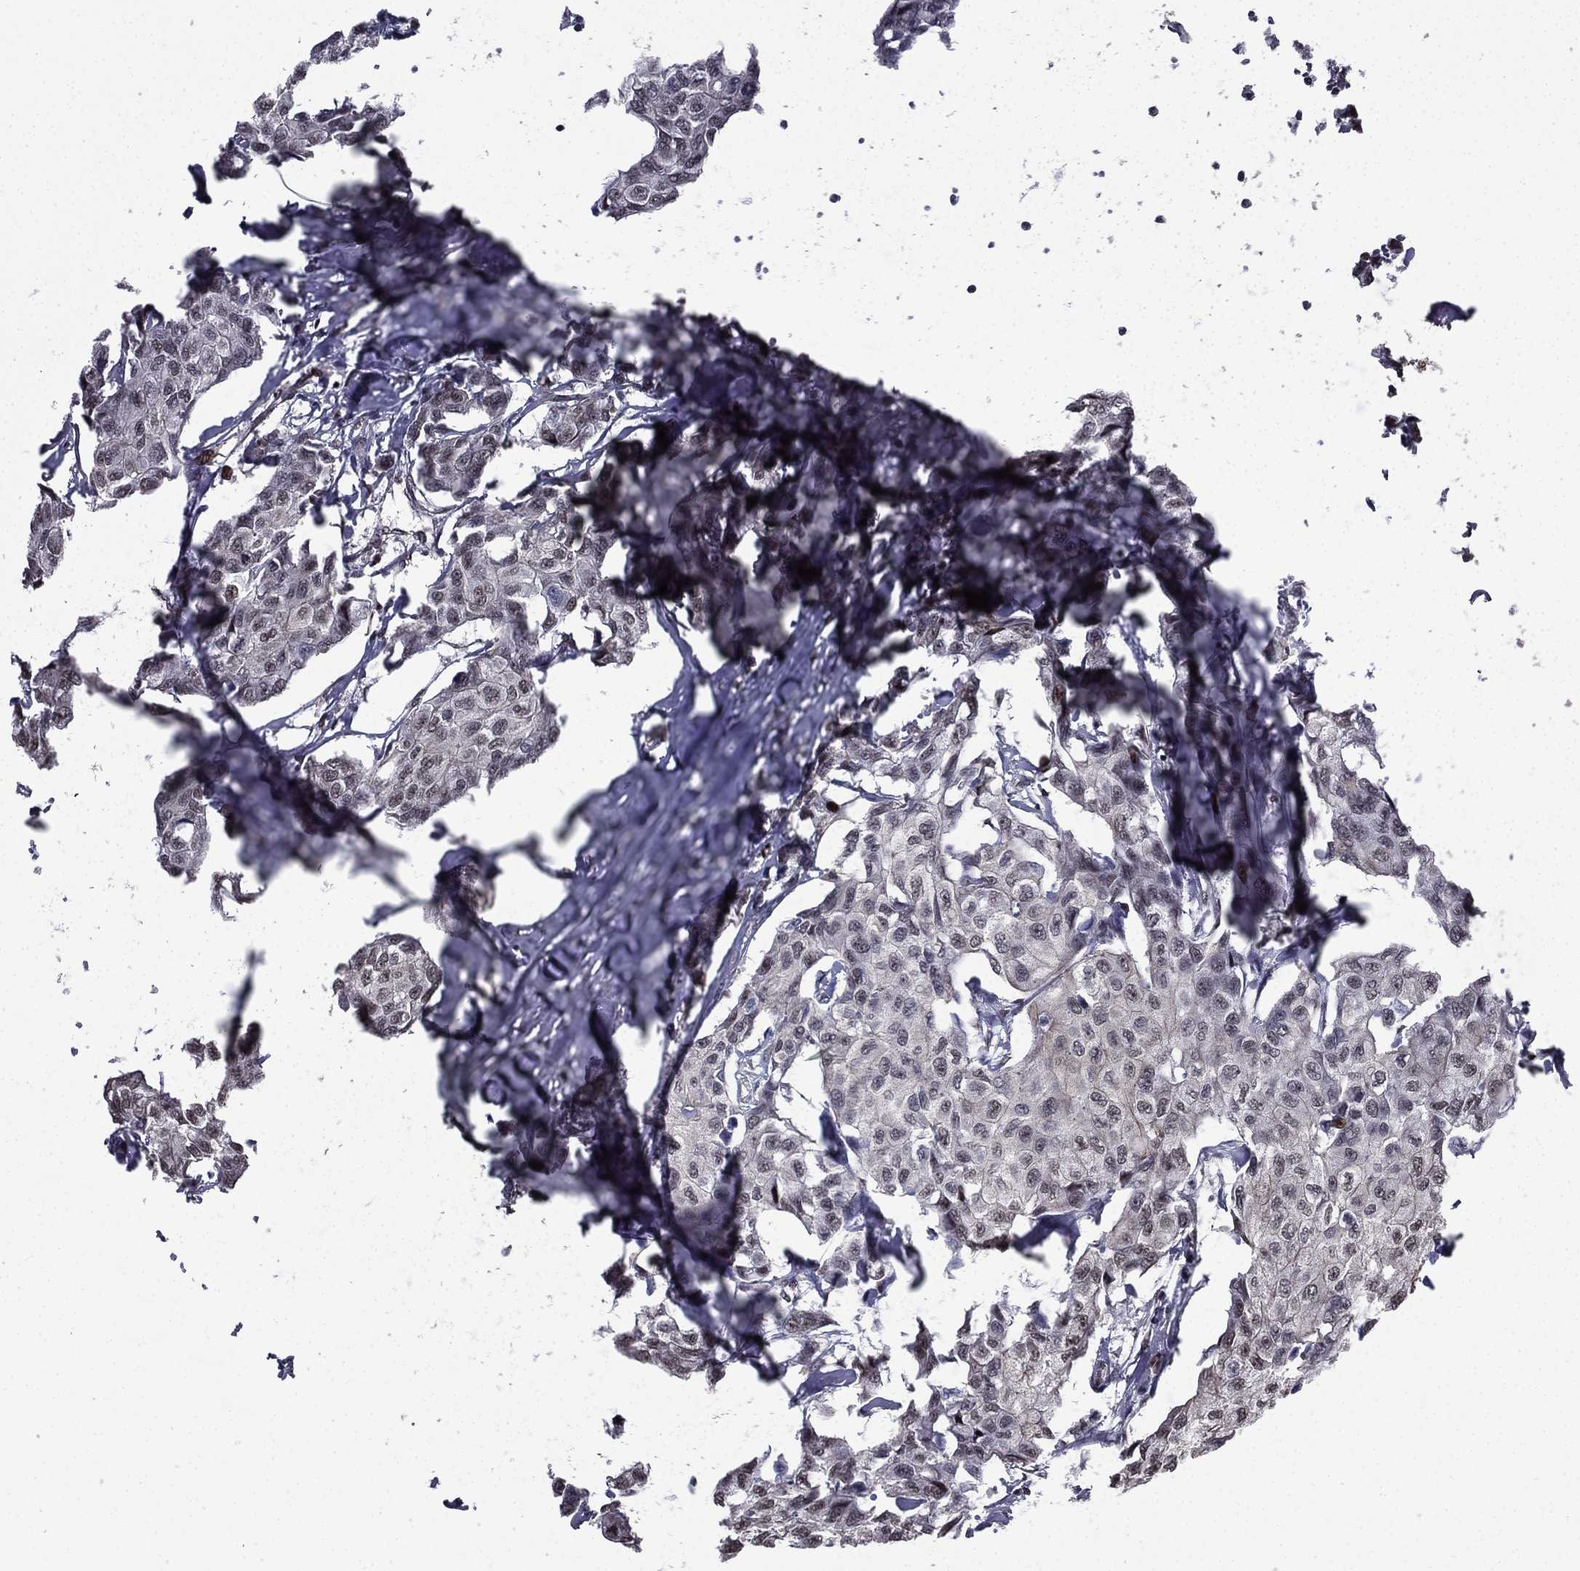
{"staining": {"intensity": "negative", "quantity": "none", "location": "none"}, "tissue": "breast cancer", "cell_type": "Tumor cells", "image_type": "cancer", "snomed": [{"axis": "morphology", "description": "Duct carcinoma"}, {"axis": "topography", "description": "Breast"}], "caption": "High power microscopy micrograph of an immunohistochemistry (IHC) micrograph of breast cancer, revealing no significant positivity in tumor cells. Brightfield microscopy of IHC stained with DAB (brown) and hematoxylin (blue), captured at high magnification.", "gene": "RARB", "patient": {"sex": "female", "age": 80}}